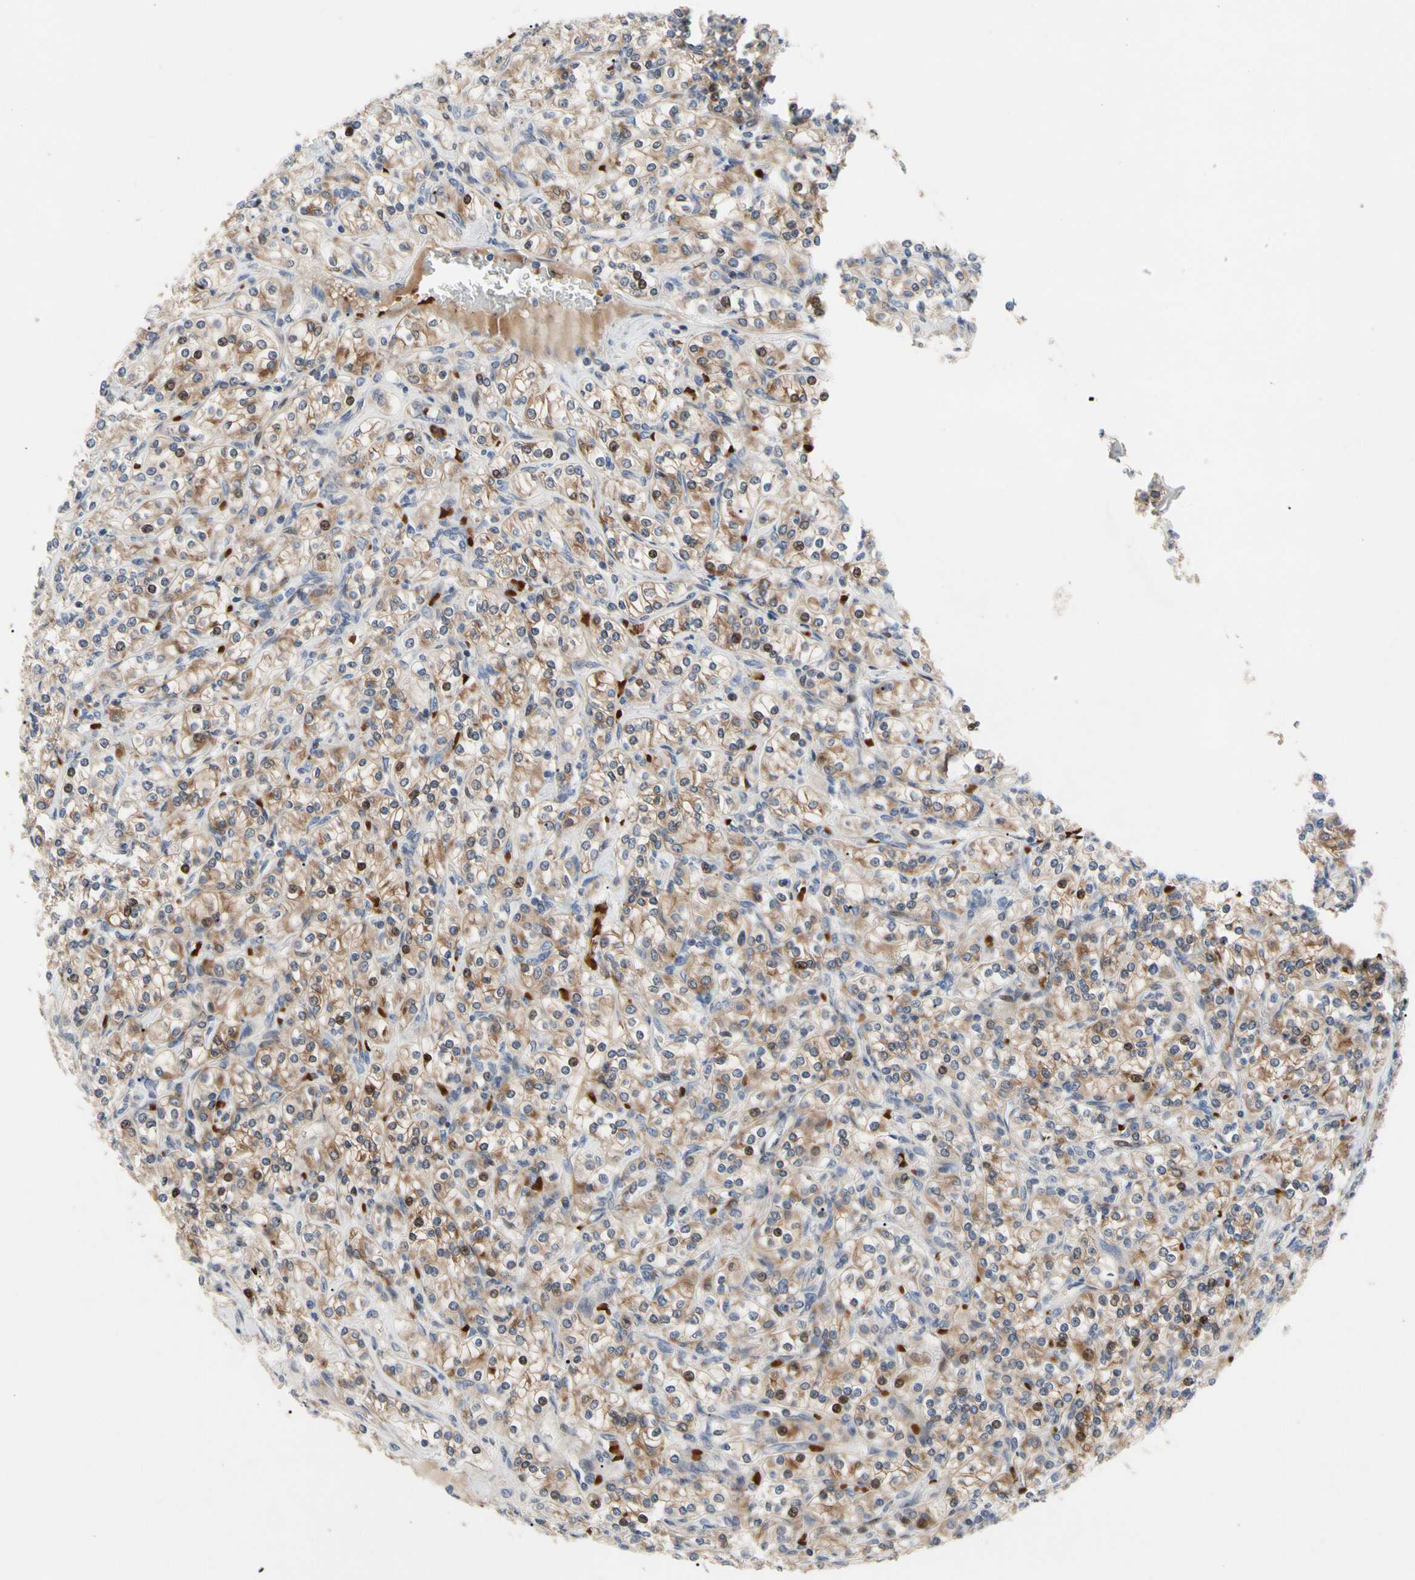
{"staining": {"intensity": "moderate", "quantity": "25%-75%", "location": "cytoplasmic/membranous,nuclear"}, "tissue": "renal cancer", "cell_type": "Tumor cells", "image_type": "cancer", "snomed": [{"axis": "morphology", "description": "Adenocarcinoma, NOS"}, {"axis": "topography", "description": "Kidney"}], "caption": "Tumor cells demonstrate medium levels of moderate cytoplasmic/membranous and nuclear expression in about 25%-75% of cells in adenocarcinoma (renal).", "gene": "HMGCR", "patient": {"sex": "male", "age": 77}}